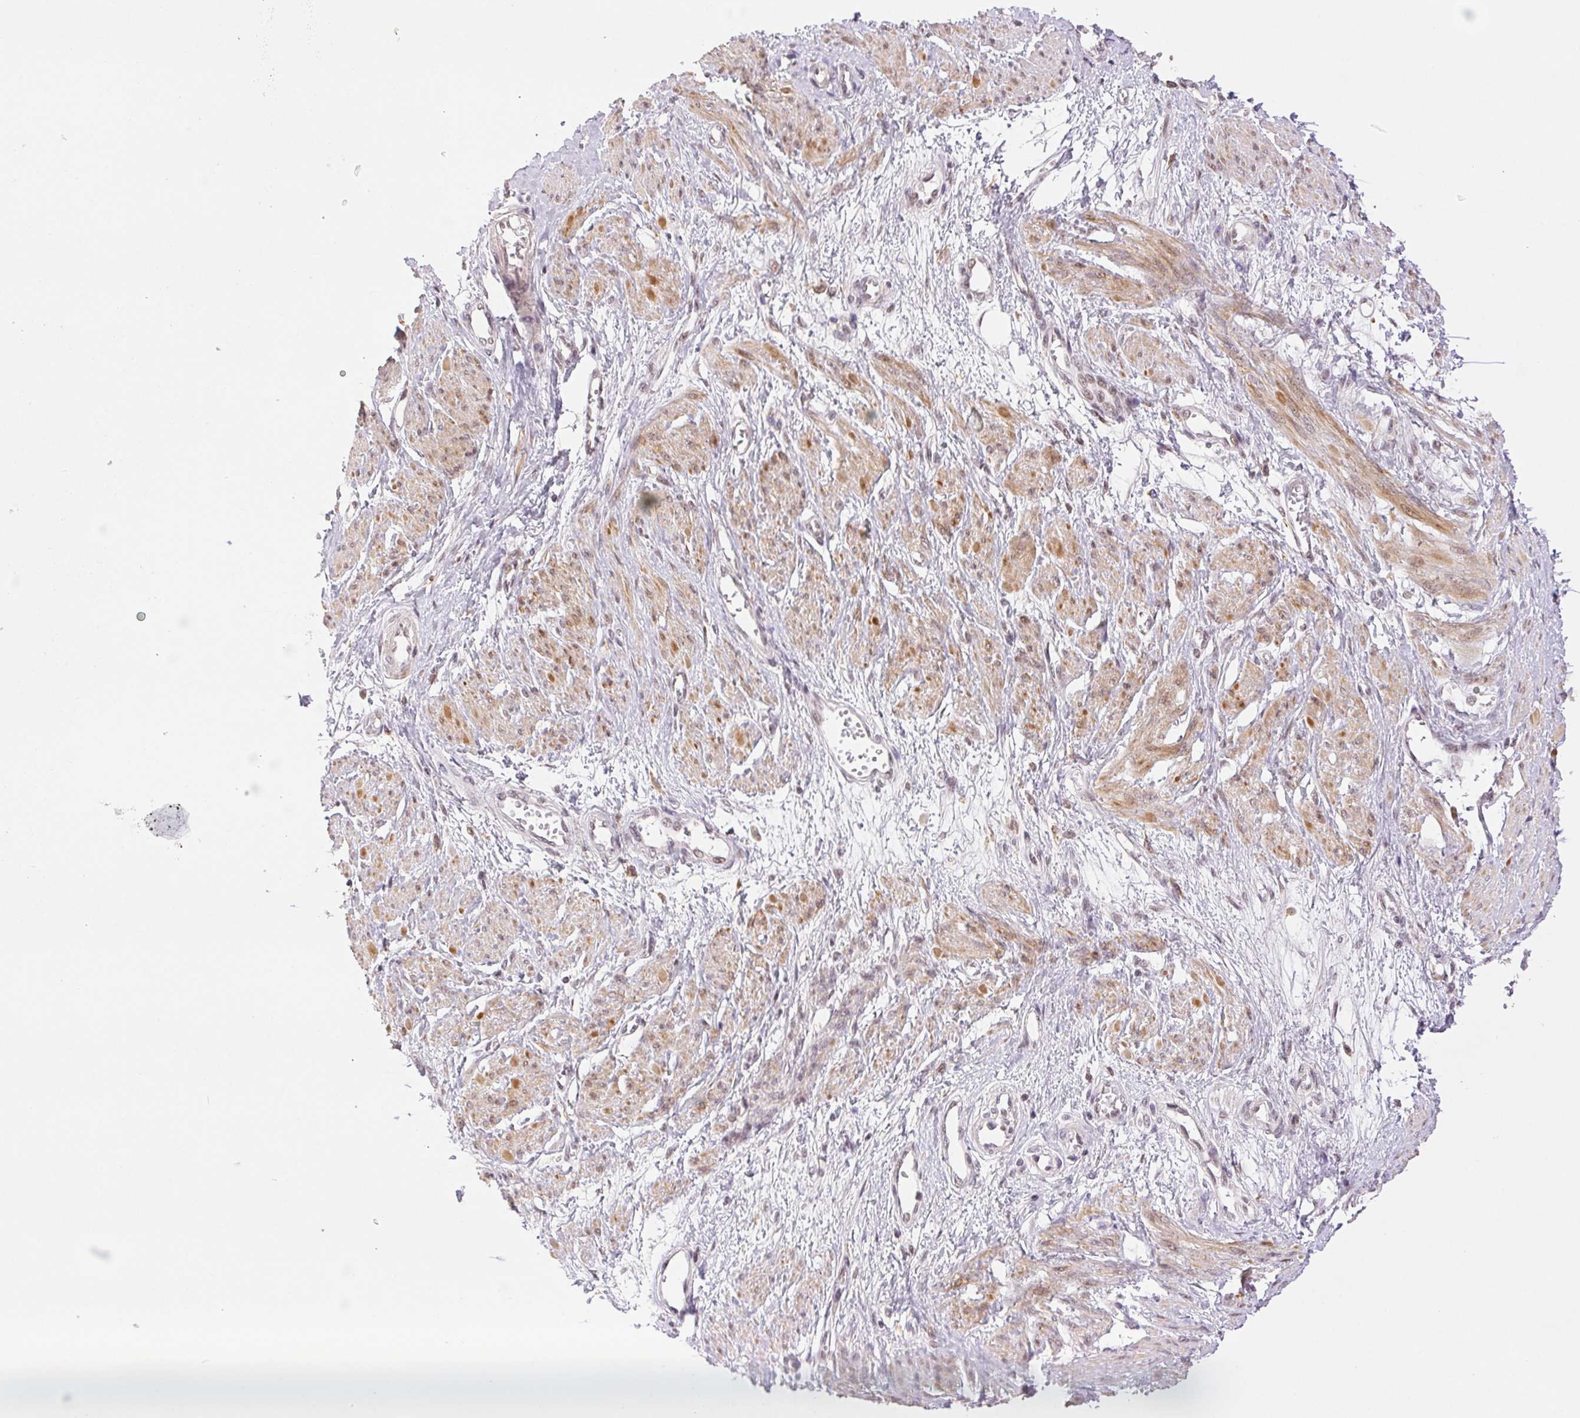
{"staining": {"intensity": "moderate", "quantity": "25%-75%", "location": "cytoplasmic/membranous"}, "tissue": "smooth muscle", "cell_type": "Smooth muscle cells", "image_type": "normal", "snomed": [{"axis": "morphology", "description": "Normal tissue, NOS"}, {"axis": "topography", "description": "Smooth muscle"}, {"axis": "topography", "description": "Uterus"}], "caption": "Human smooth muscle stained with a brown dye exhibits moderate cytoplasmic/membranous positive expression in approximately 25%-75% of smooth muscle cells.", "gene": "PRPF18", "patient": {"sex": "female", "age": 39}}